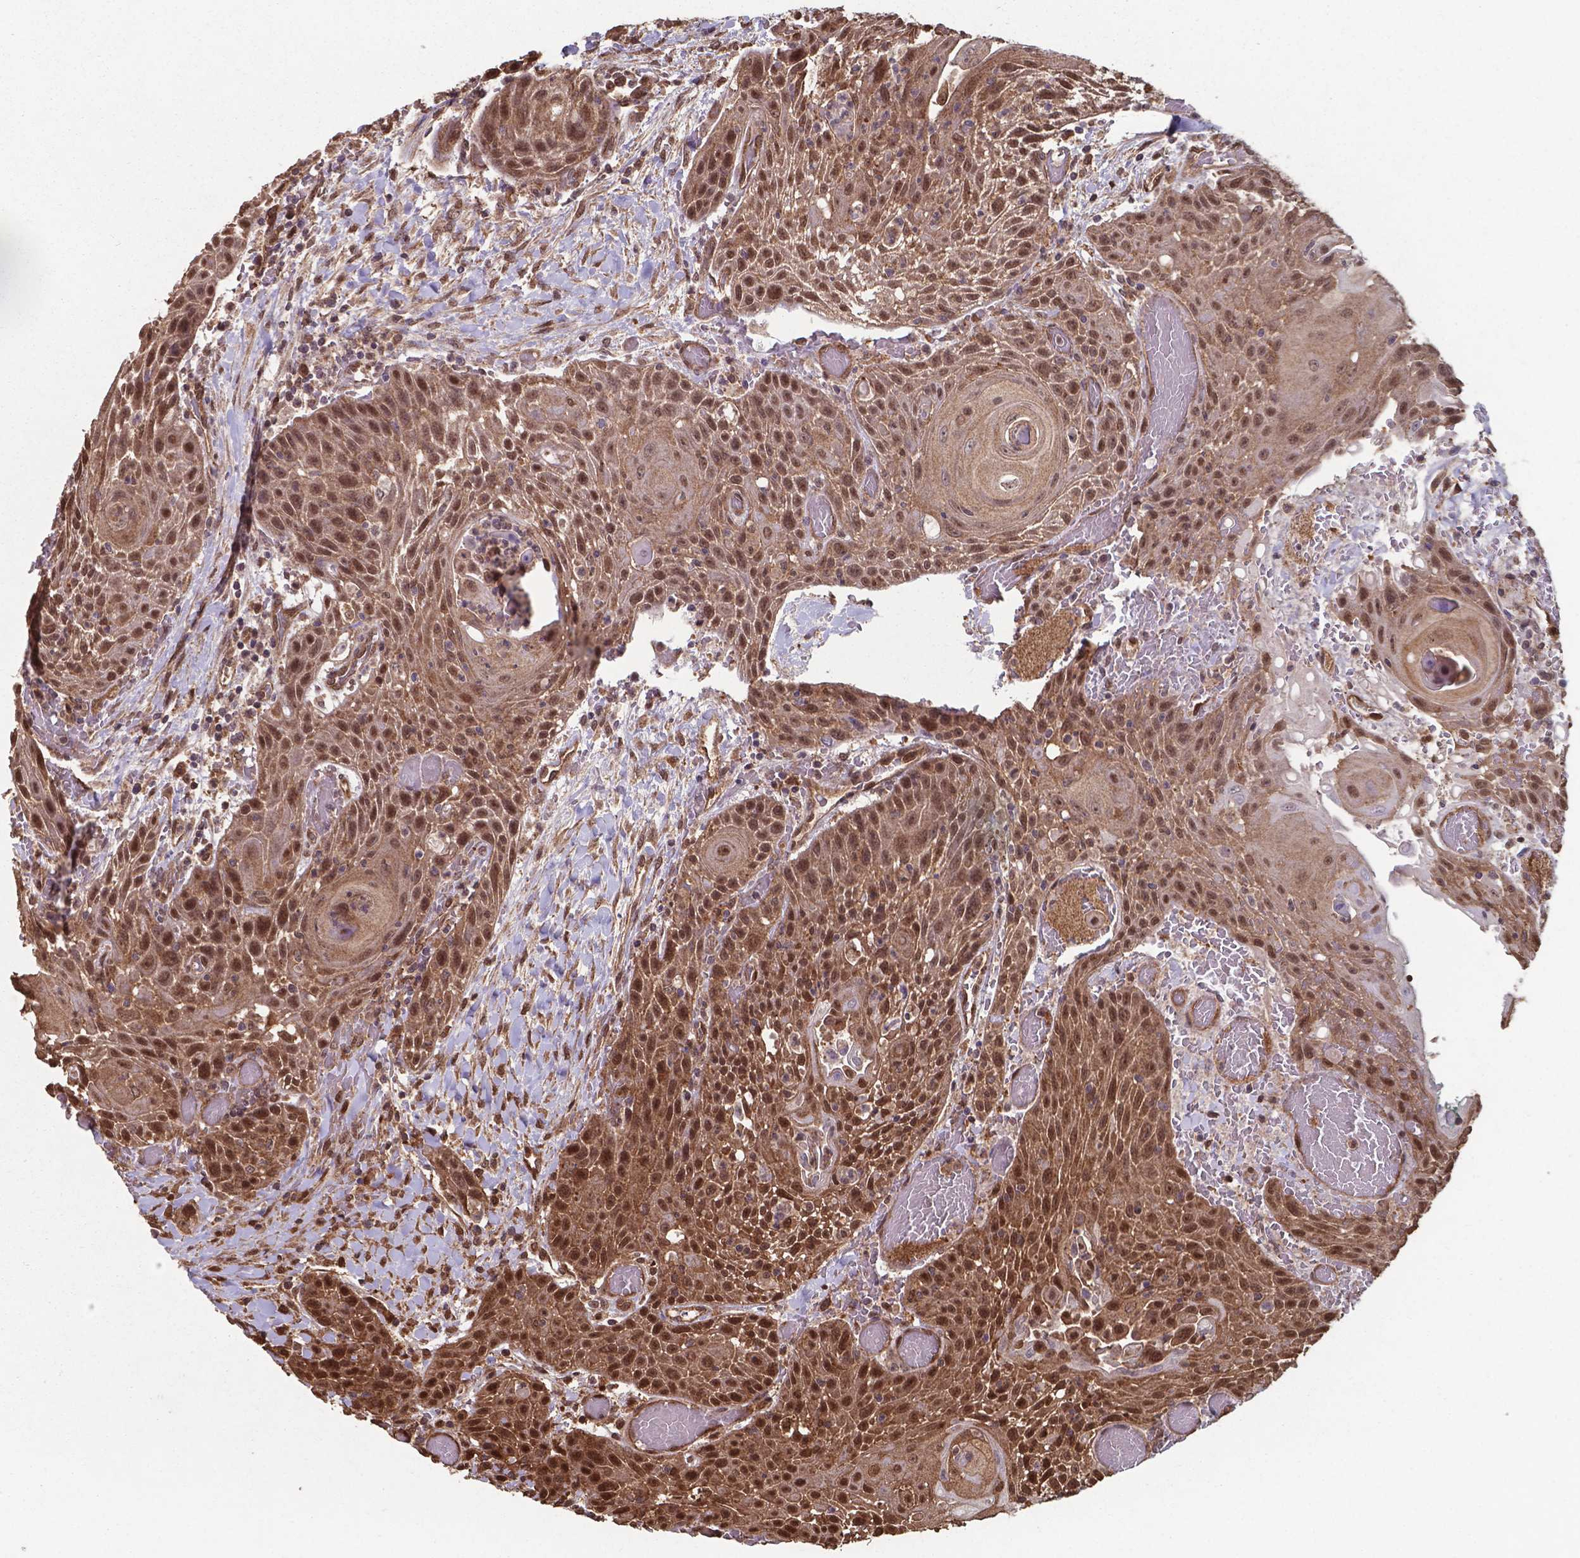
{"staining": {"intensity": "moderate", "quantity": ">75%", "location": "cytoplasmic/membranous,nuclear"}, "tissue": "head and neck cancer", "cell_type": "Tumor cells", "image_type": "cancer", "snomed": [{"axis": "morphology", "description": "Squamous cell carcinoma, NOS"}, {"axis": "topography", "description": "Head-Neck"}], "caption": "Immunohistochemistry (DAB (3,3'-diaminobenzidine)) staining of head and neck squamous cell carcinoma displays moderate cytoplasmic/membranous and nuclear protein positivity in about >75% of tumor cells.", "gene": "CHP2", "patient": {"sex": "male", "age": 69}}